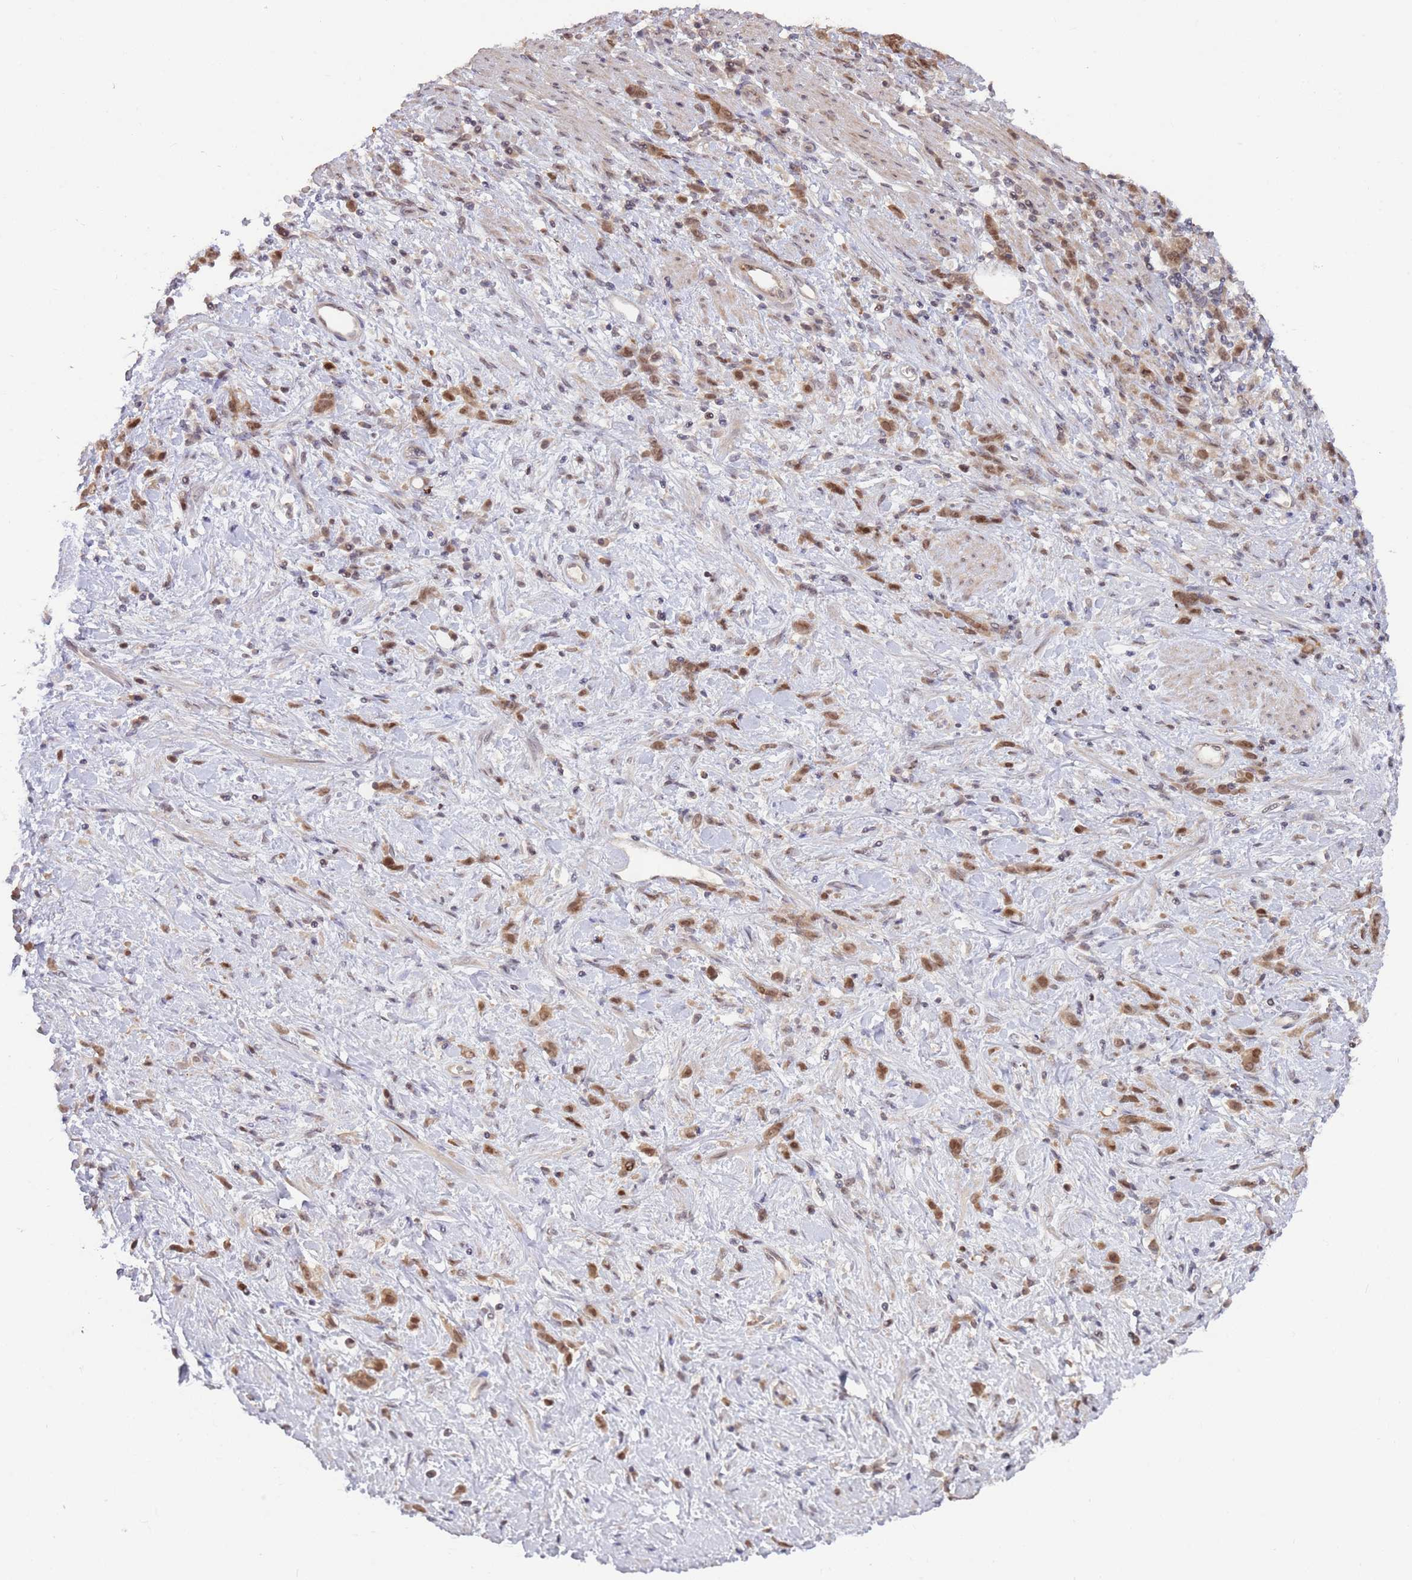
{"staining": {"intensity": "moderate", "quantity": ">75%", "location": "nuclear"}, "tissue": "stomach cancer", "cell_type": "Tumor cells", "image_type": "cancer", "snomed": [{"axis": "morphology", "description": "Adenocarcinoma, NOS"}, {"axis": "topography", "description": "Stomach"}], "caption": "A medium amount of moderate nuclear staining is appreciated in approximately >75% of tumor cells in stomach cancer (adenocarcinoma) tissue.", "gene": "SALL1", "patient": {"sex": "female", "age": 60}}